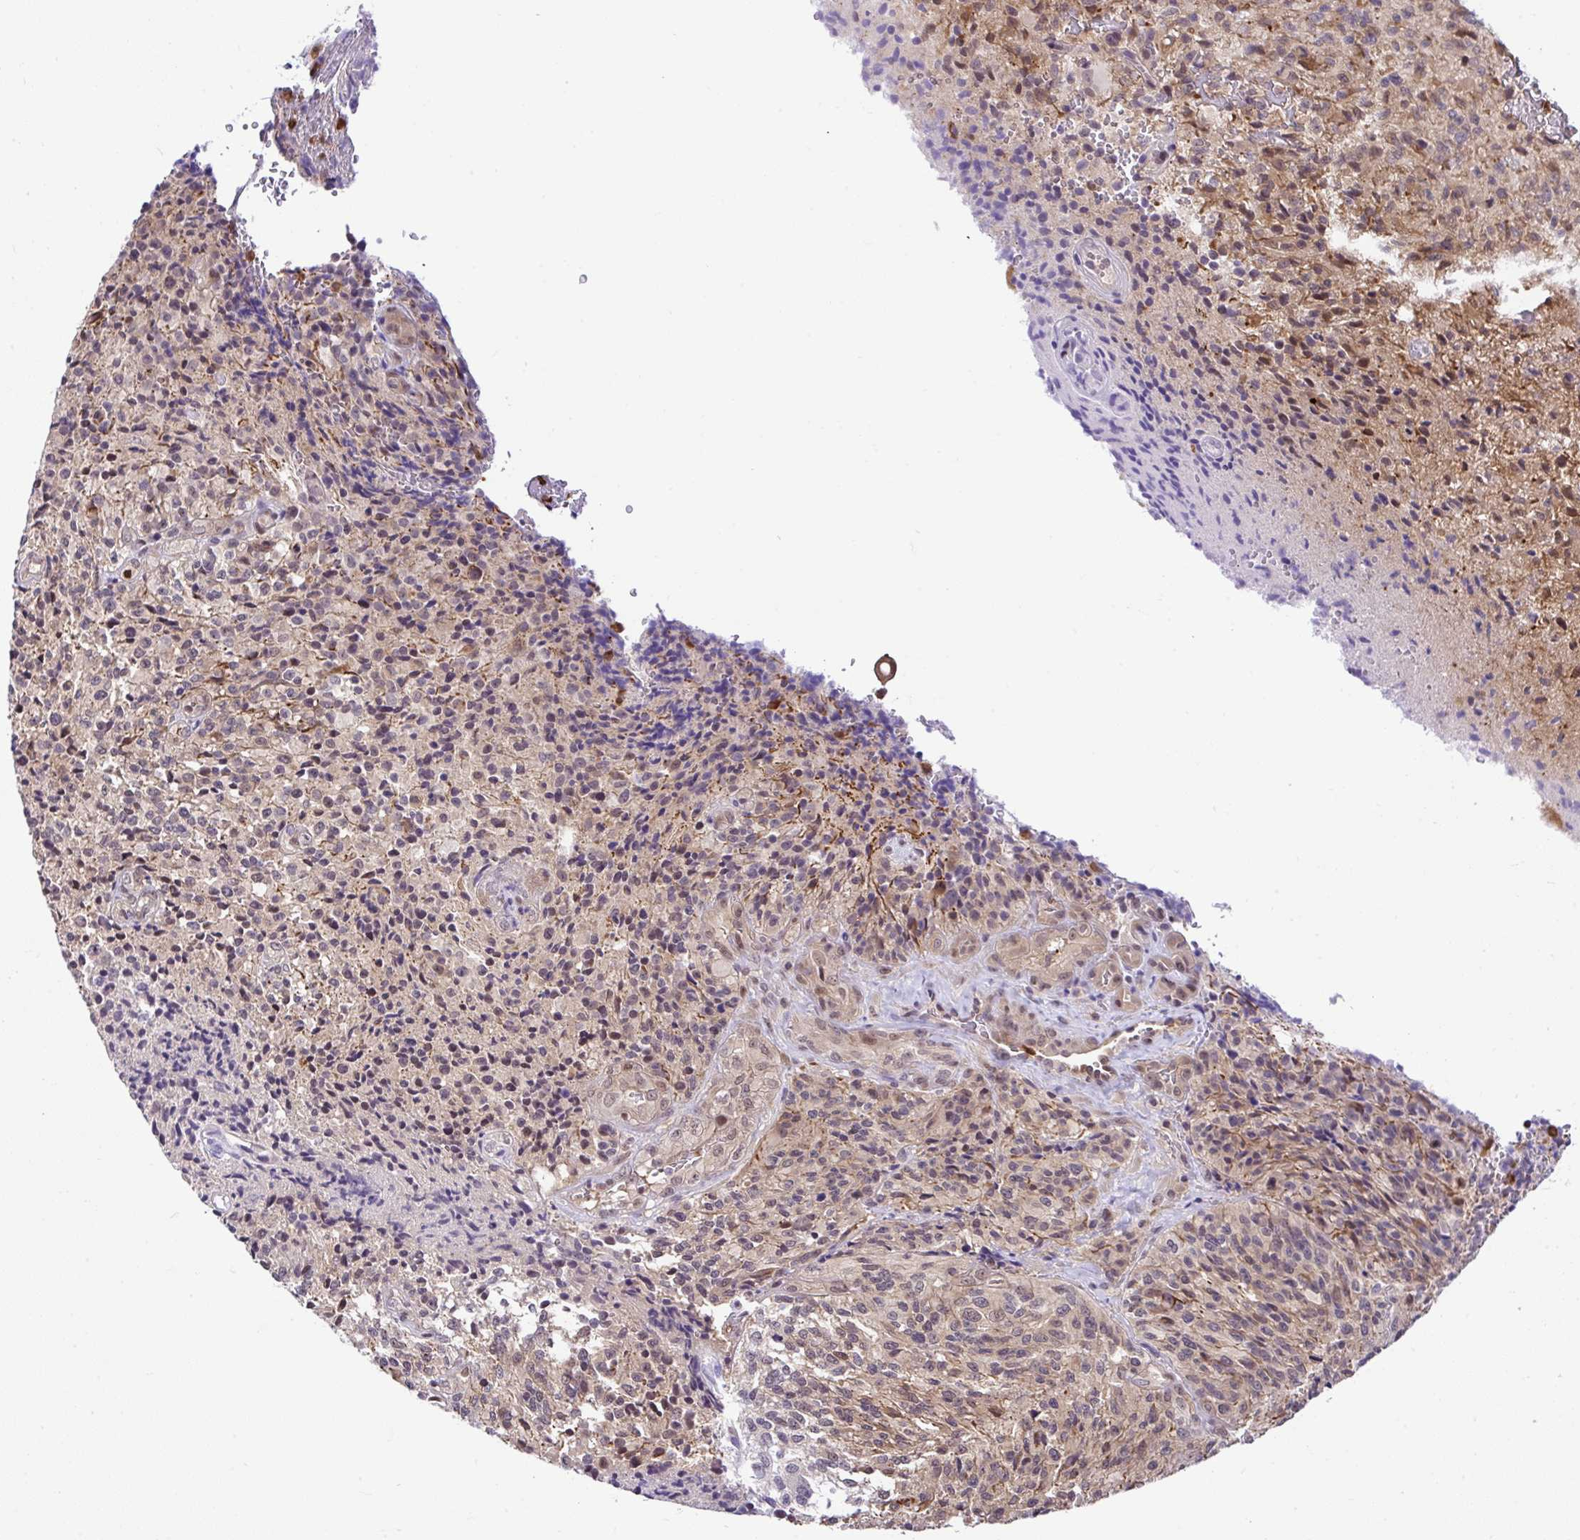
{"staining": {"intensity": "weak", "quantity": "25%-75%", "location": "cytoplasmic/membranous"}, "tissue": "glioma", "cell_type": "Tumor cells", "image_type": "cancer", "snomed": [{"axis": "morphology", "description": "Normal tissue, NOS"}, {"axis": "morphology", "description": "Glioma, malignant, High grade"}, {"axis": "topography", "description": "Cerebral cortex"}], "caption": "The image exhibits immunohistochemical staining of high-grade glioma (malignant). There is weak cytoplasmic/membranous staining is appreciated in approximately 25%-75% of tumor cells. The staining was performed using DAB to visualize the protein expression in brown, while the nuclei were stained in blue with hematoxylin (Magnification: 20x).", "gene": "PIN4", "patient": {"sex": "male", "age": 56}}